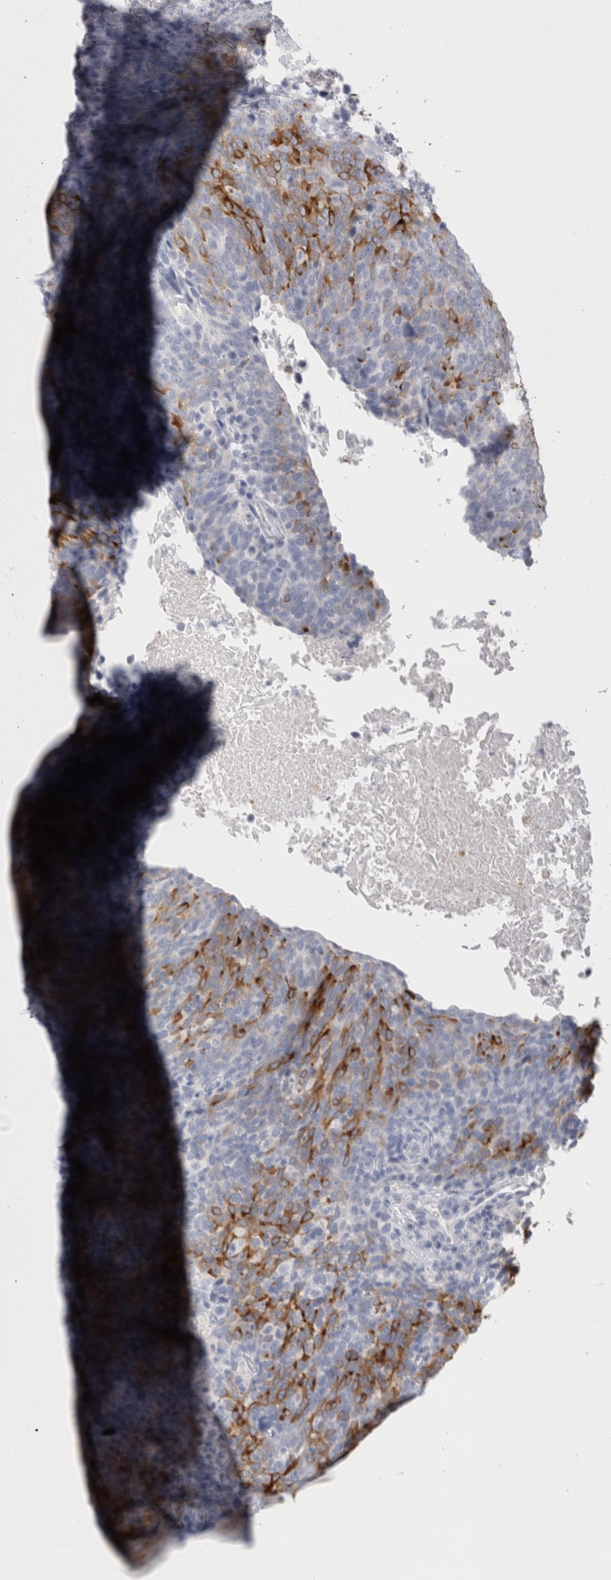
{"staining": {"intensity": "moderate", "quantity": "<25%", "location": "cytoplasmic/membranous"}, "tissue": "head and neck cancer", "cell_type": "Tumor cells", "image_type": "cancer", "snomed": [{"axis": "morphology", "description": "Squamous cell carcinoma, NOS"}, {"axis": "morphology", "description": "Squamous cell carcinoma, metastatic, NOS"}, {"axis": "topography", "description": "Lymph node"}, {"axis": "topography", "description": "Head-Neck"}], "caption": "Human metastatic squamous cell carcinoma (head and neck) stained with a protein marker exhibits moderate staining in tumor cells.", "gene": "MSMB", "patient": {"sex": "male", "age": 62}}